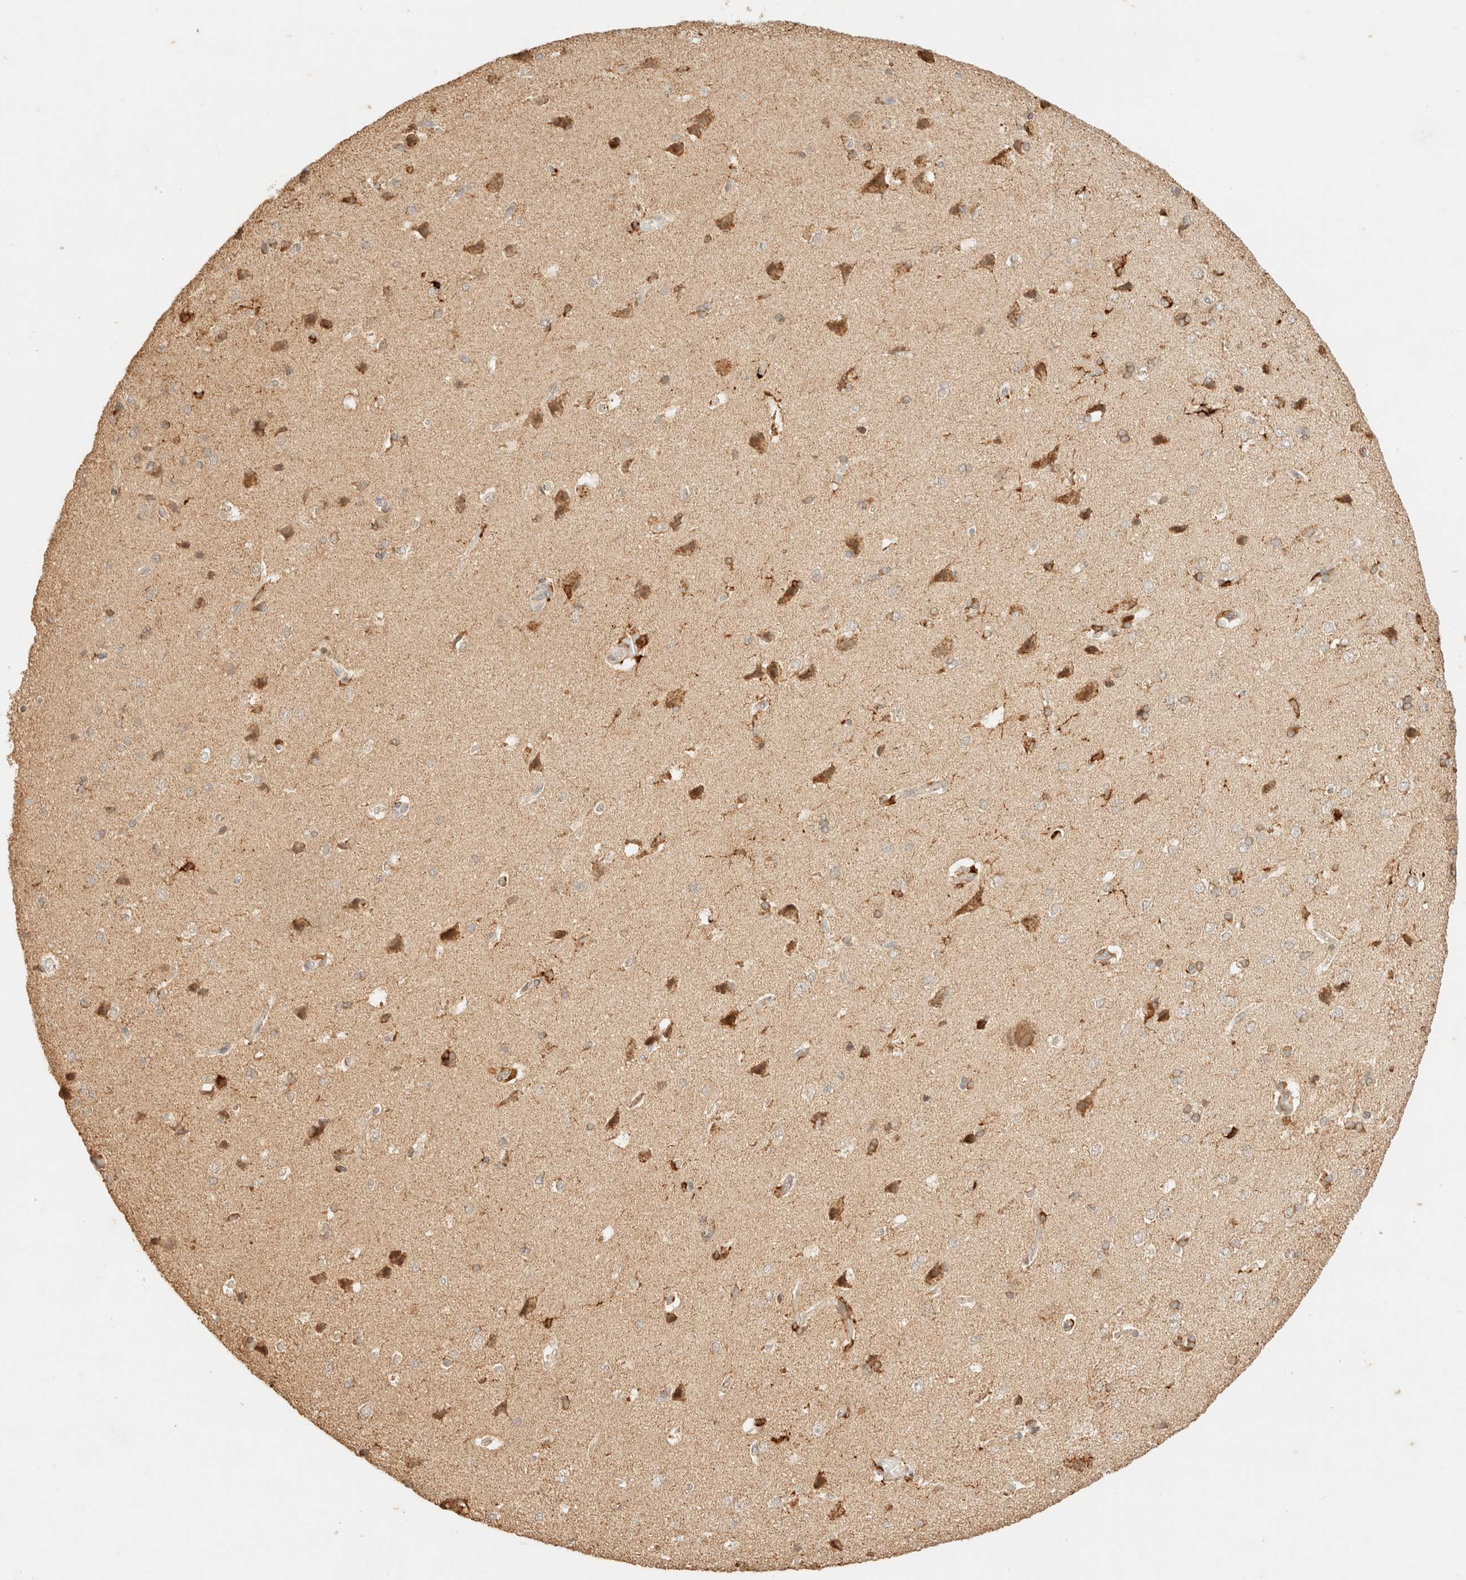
{"staining": {"intensity": "weak", "quantity": "25%-75%", "location": "cytoplasmic/membranous"}, "tissue": "cerebral cortex", "cell_type": "Endothelial cells", "image_type": "normal", "snomed": [{"axis": "morphology", "description": "Normal tissue, NOS"}, {"axis": "topography", "description": "Cerebral cortex"}], "caption": "Brown immunohistochemical staining in normal human cerebral cortex demonstrates weak cytoplasmic/membranous positivity in about 25%-75% of endothelial cells.", "gene": "TACO1", "patient": {"sex": "male", "age": 62}}